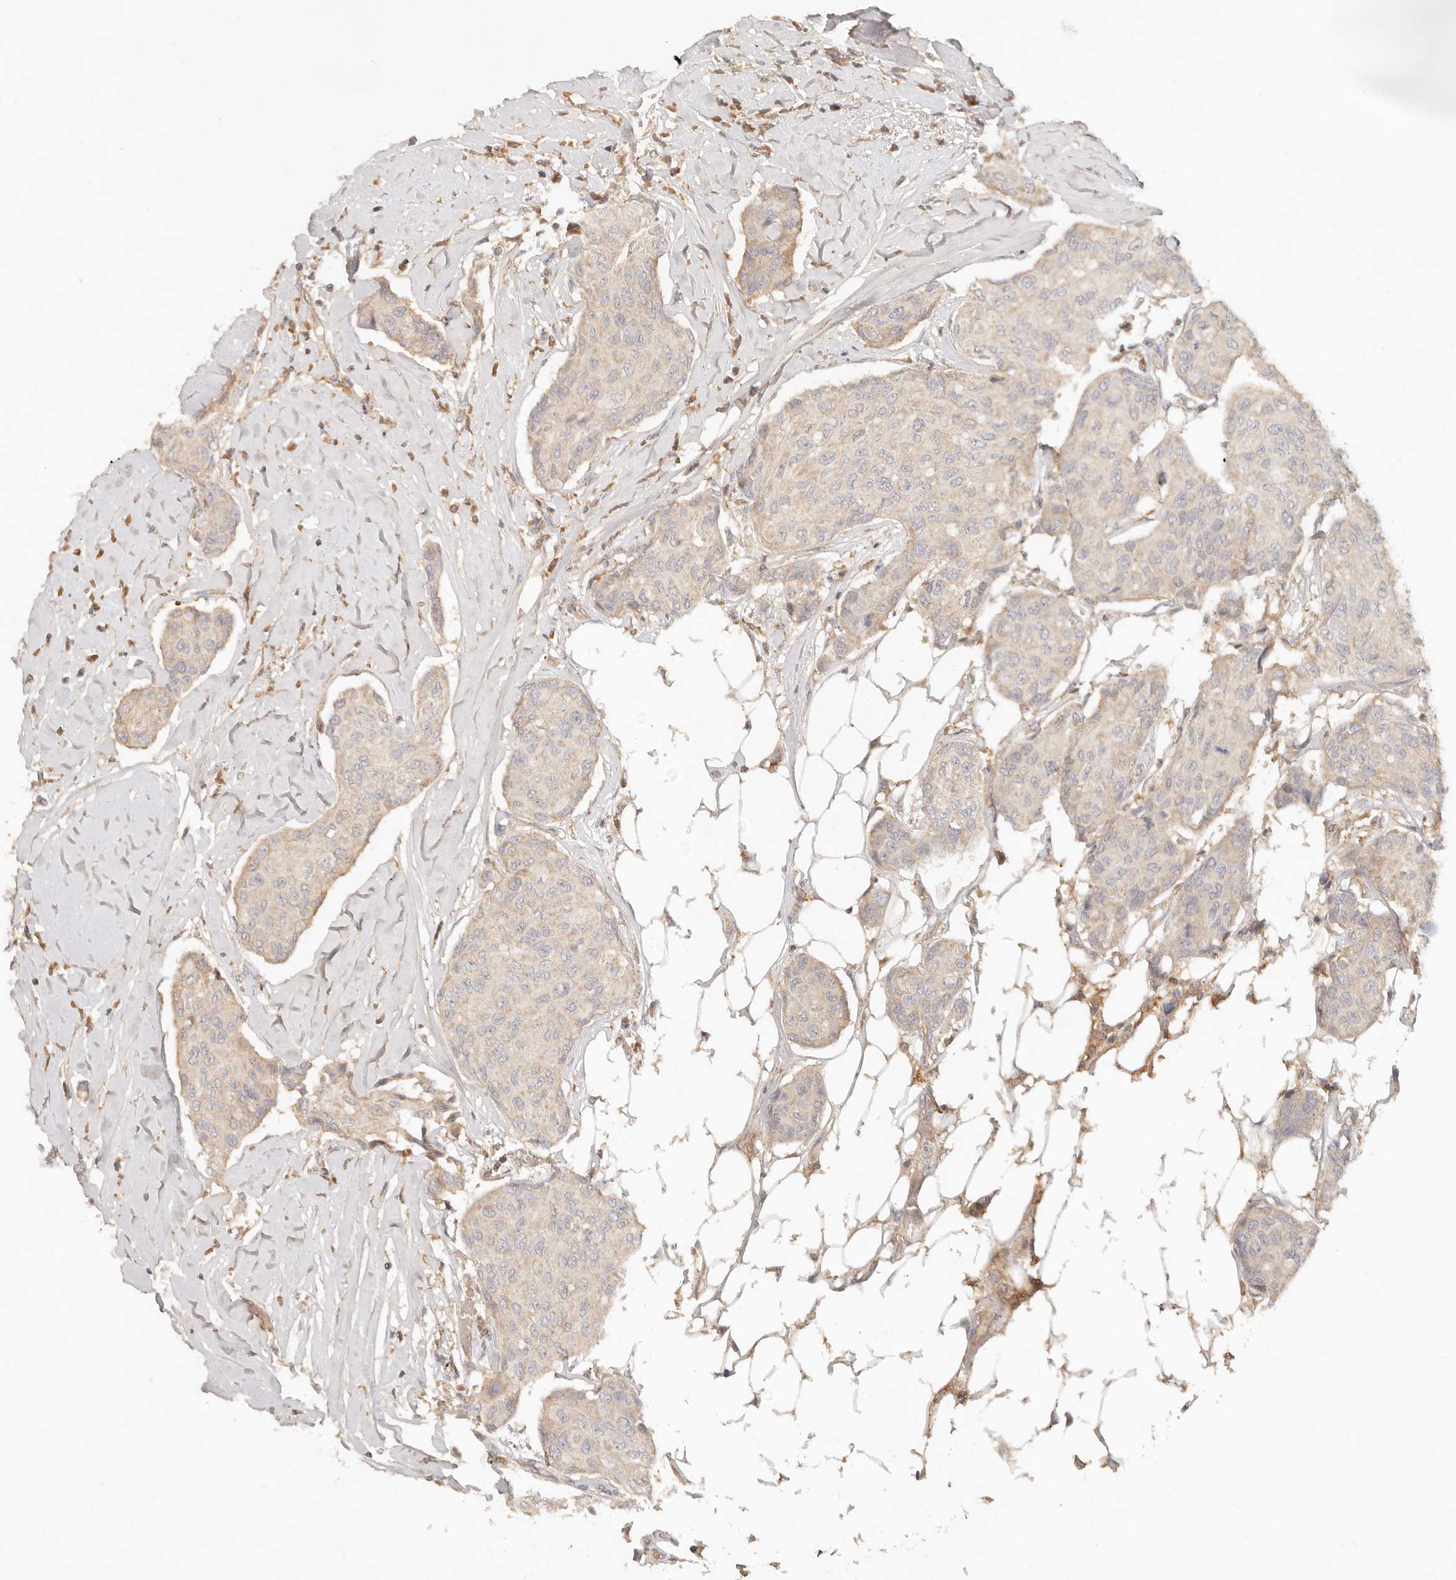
{"staining": {"intensity": "weak", "quantity": "<25%", "location": "cytoplasmic/membranous"}, "tissue": "breast cancer", "cell_type": "Tumor cells", "image_type": "cancer", "snomed": [{"axis": "morphology", "description": "Duct carcinoma"}, {"axis": "topography", "description": "Breast"}], "caption": "High magnification brightfield microscopy of intraductal carcinoma (breast) stained with DAB (3,3'-diaminobenzidine) (brown) and counterstained with hematoxylin (blue): tumor cells show no significant positivity.", "gene": "NECAP2", "patient": {"sex": "female", "age": 80}}